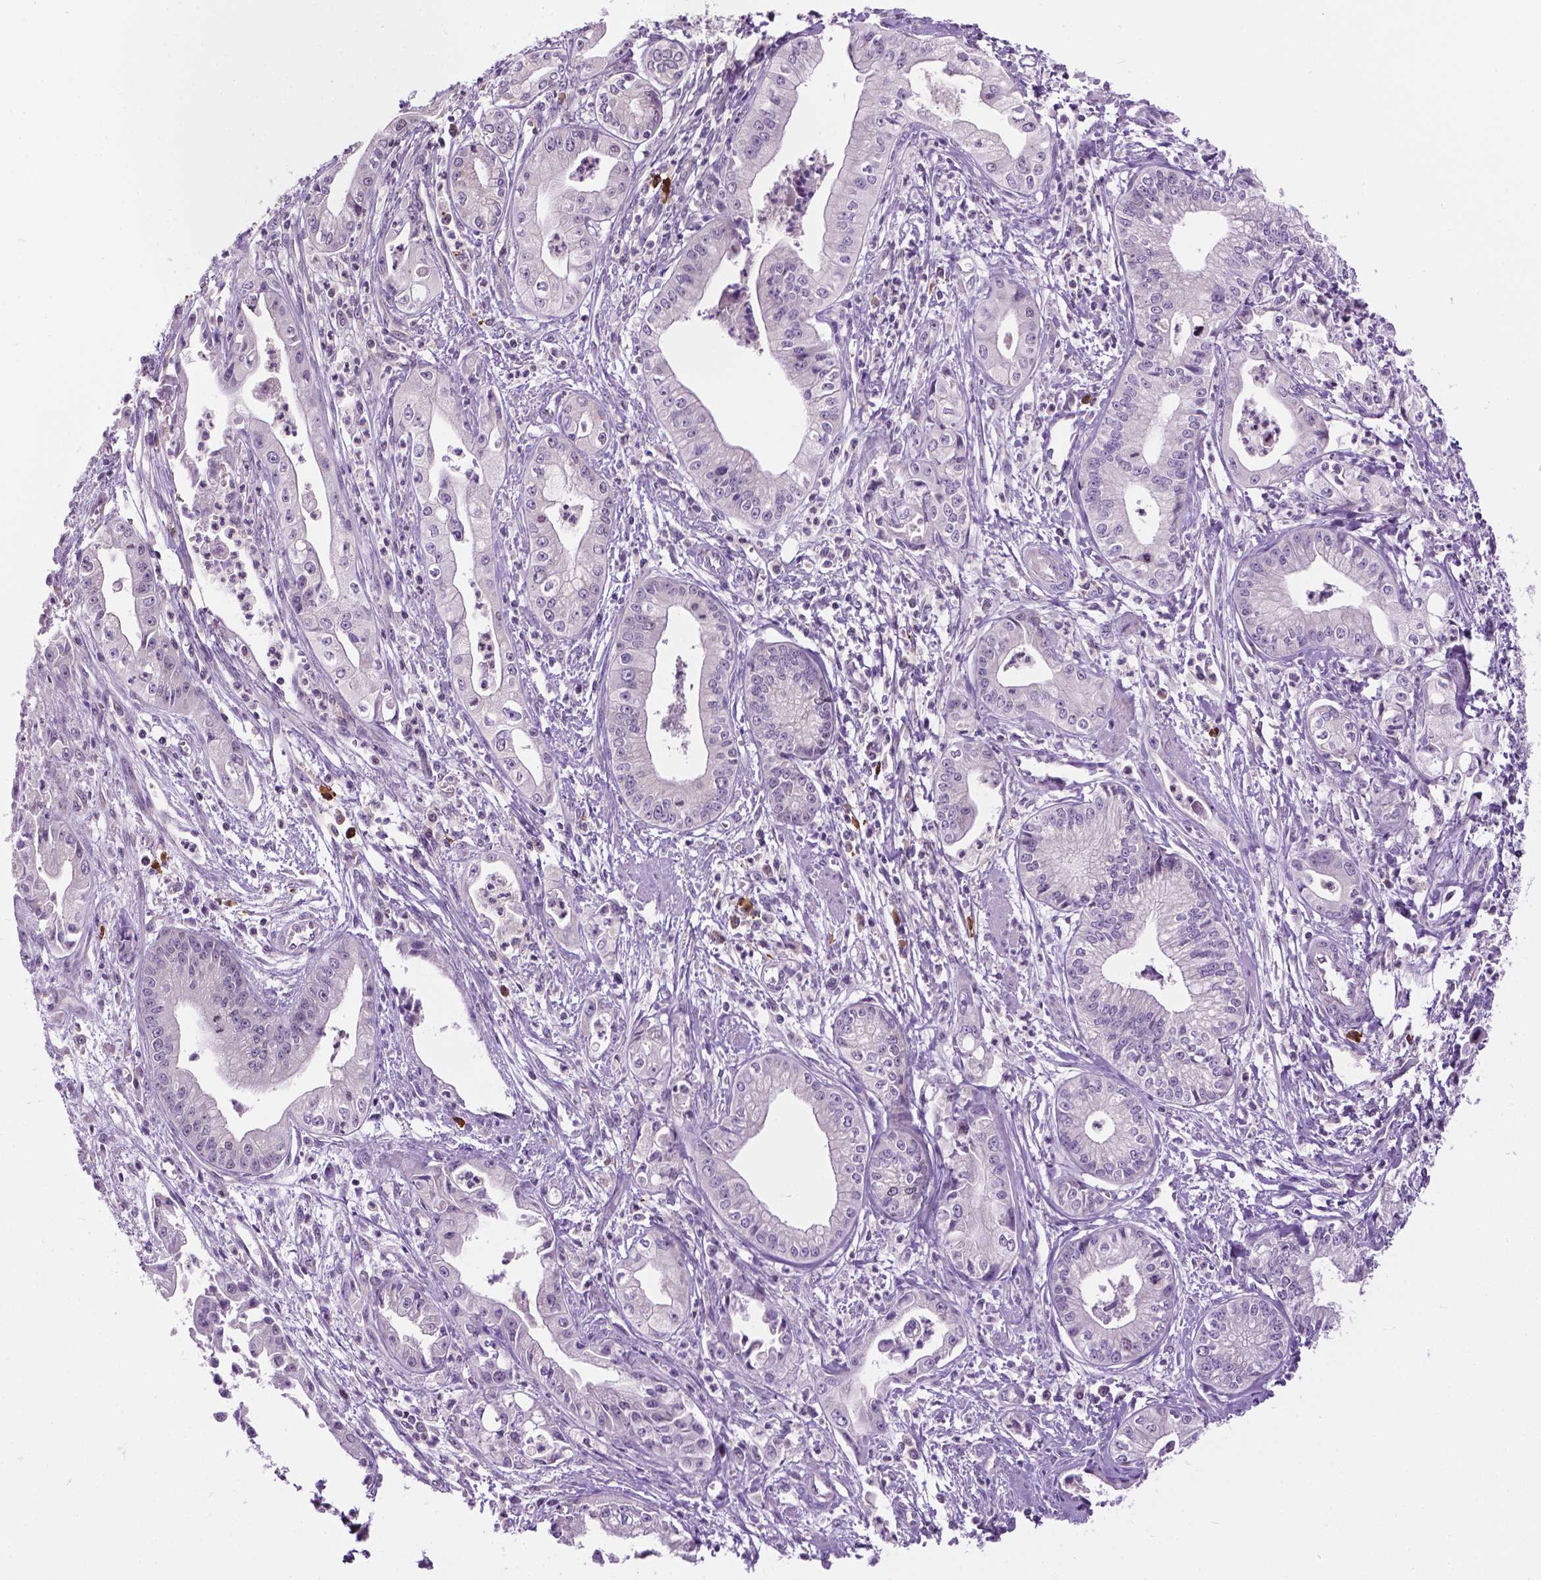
{"staining": {"intensity": "negative", "quantity": "none", "location": "none"}, "tissue": "pancreatic cancer", "cell_type": "Tumor cells", "image_type": "cancer", "snomed": [{"axis": "morphology", "description": "Adenocarcinoma, NOS"}, {"axis": "topography", "description": "Pancreas"}], "caption": "A high-resolution histopathology image shows IHC staining of pancreatic cancer, which shows no significant expression in tumor cells.", "gene": "DENND4A", "patient": {"sex": "female", "age": 65}}